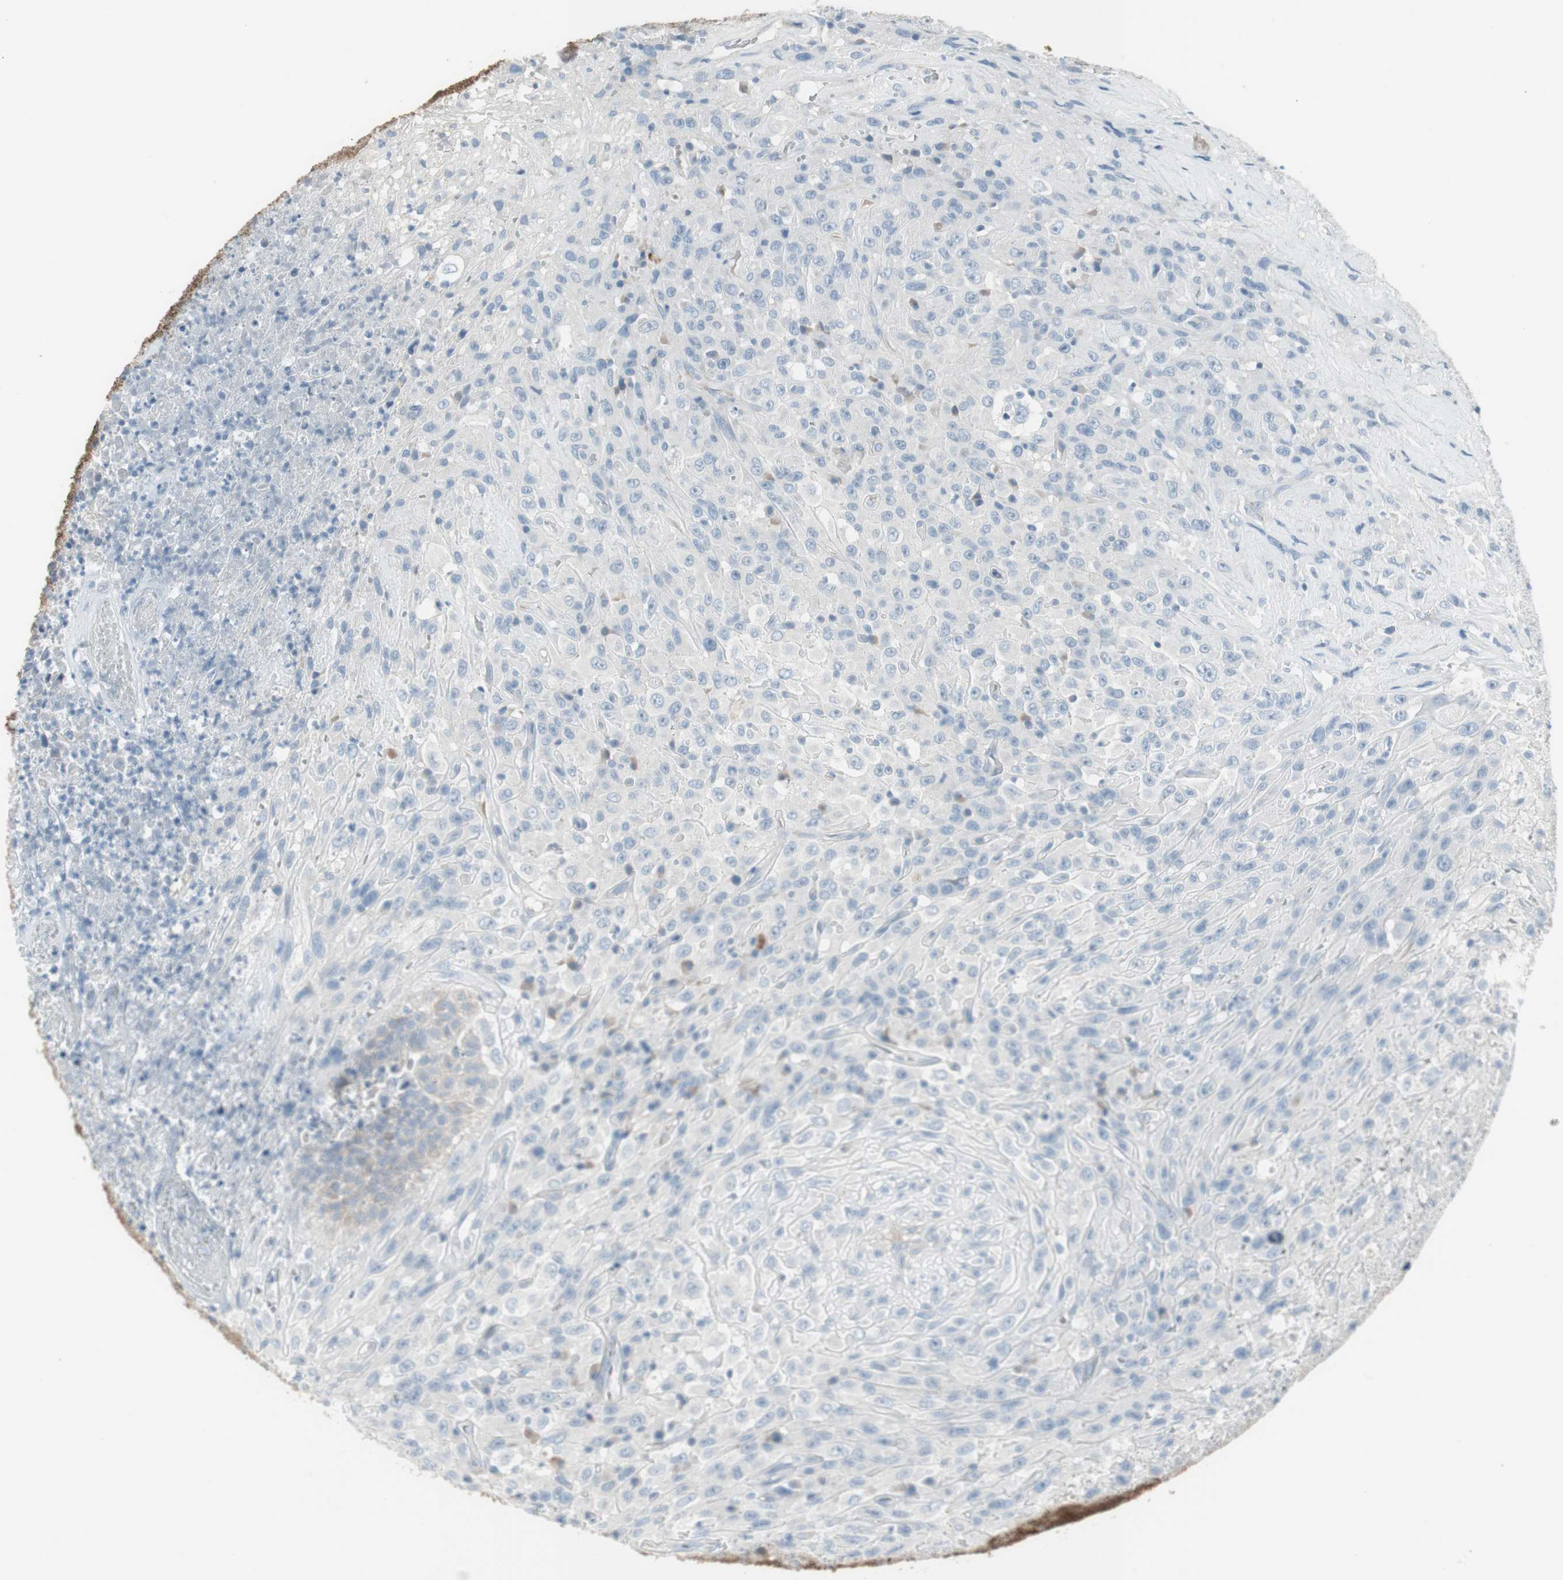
{"staining": {"intensity": "weak", "quantity": "<25%", "location": "cytoplasmic/membranous"}, "tissue": "urothelial cancer", "cell_type": "Tumor cells", "image_type": "cancer", "snomed": [{"axis": "morphology", "description": "Urothelial carcinoma, High grade"}, {"axis": "topography", "description": "Urinary bladder"}], "caption": "Tumor cells are negative for protein expression in human urothelial carcinoma (high-grade).", "gene": "AGR2", "patient": {"sex": "male", "age": 66}}